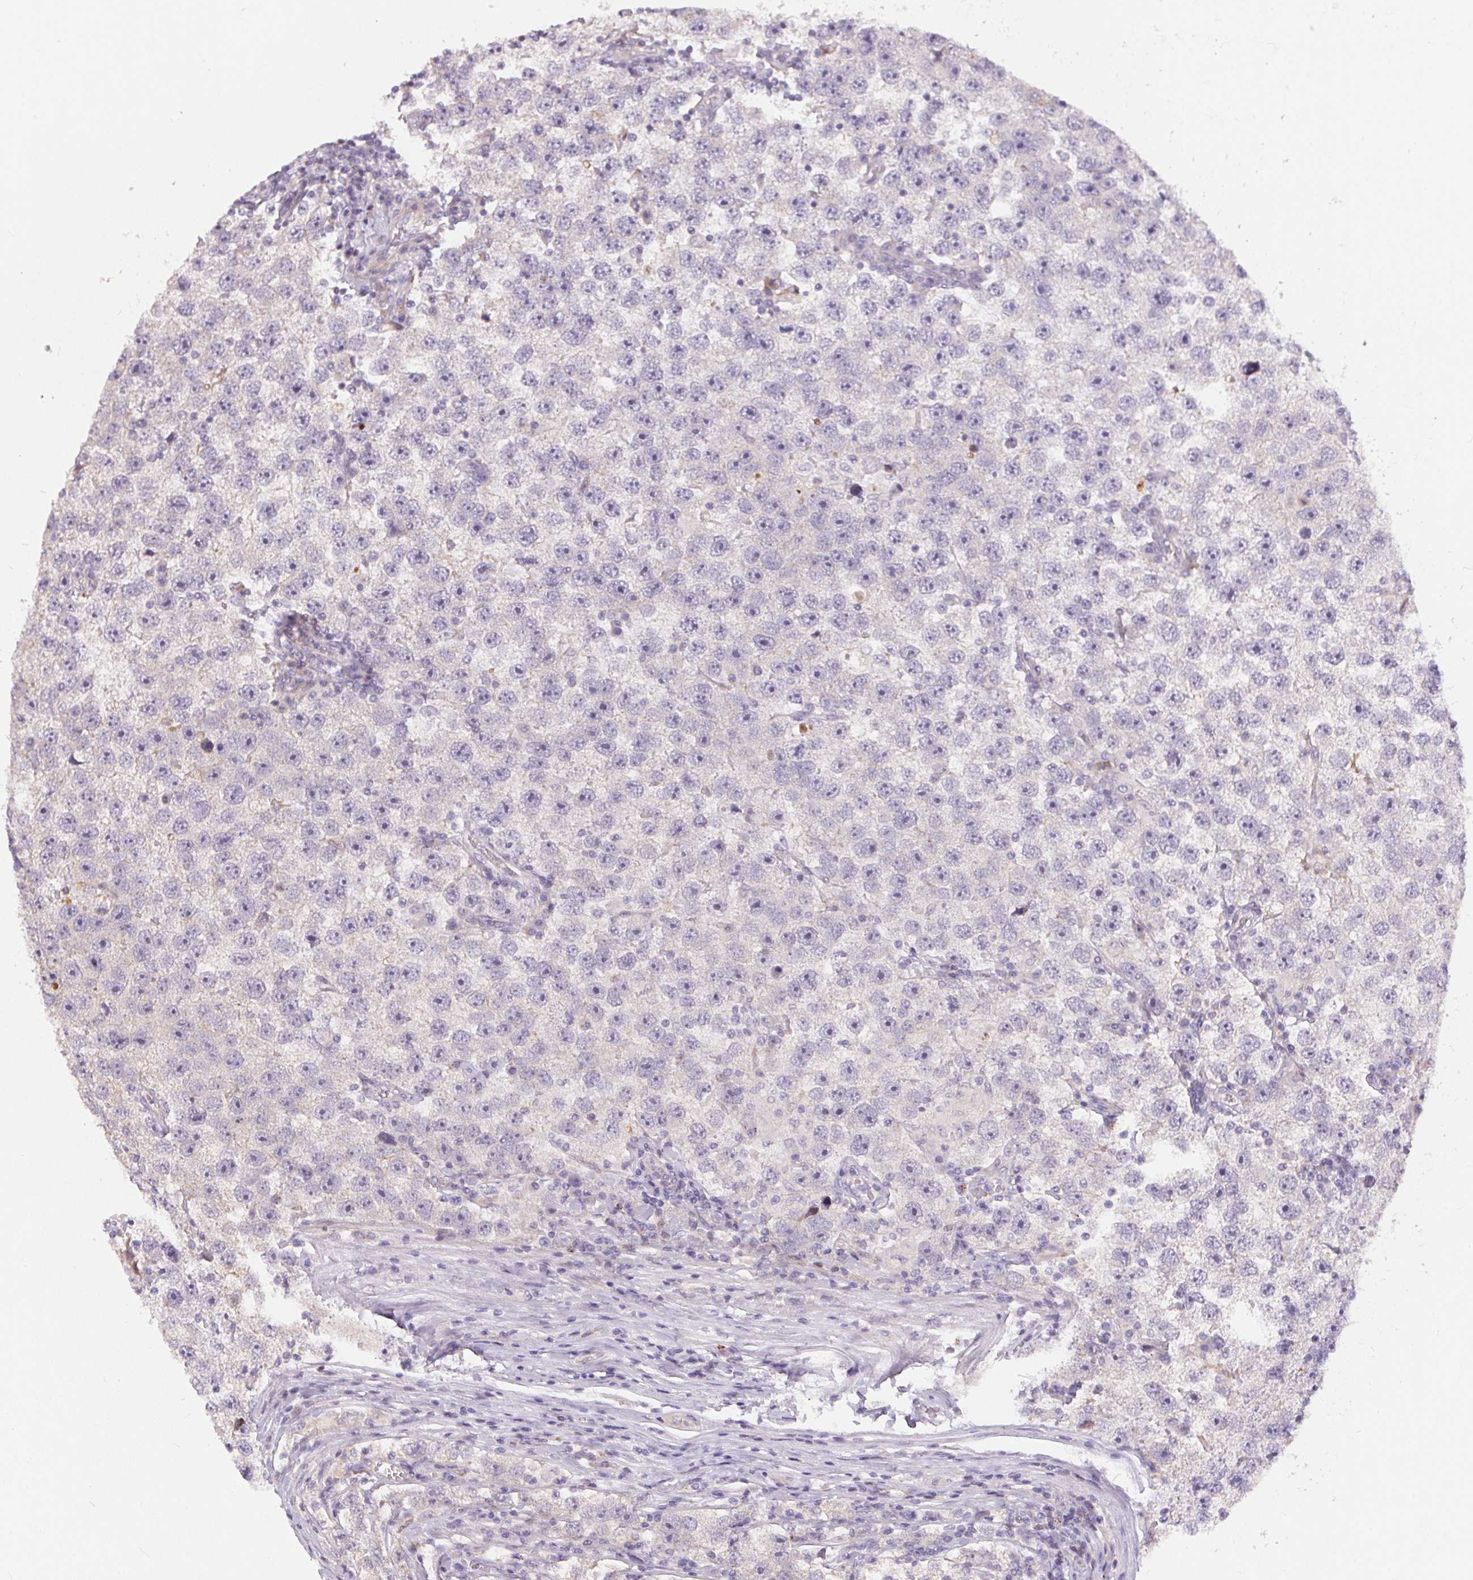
{"staining": {"intensity": "negative", "quantity": "none", "location": "none"}, "tissue": "testis cancer", "cell_type": "Tumor cells", "image_type": "cancer", "snomed": [{"axis": "morphology", "description": "Seminoma, NOS"}, {"axis": "topography", "description": "Testis"}], "caption": "Photomicrograph shows no protein expression in tumor cells of testis cancer tissue.", "gene": "UNC13B", "patient": {"sex": "male", "age": 26}}